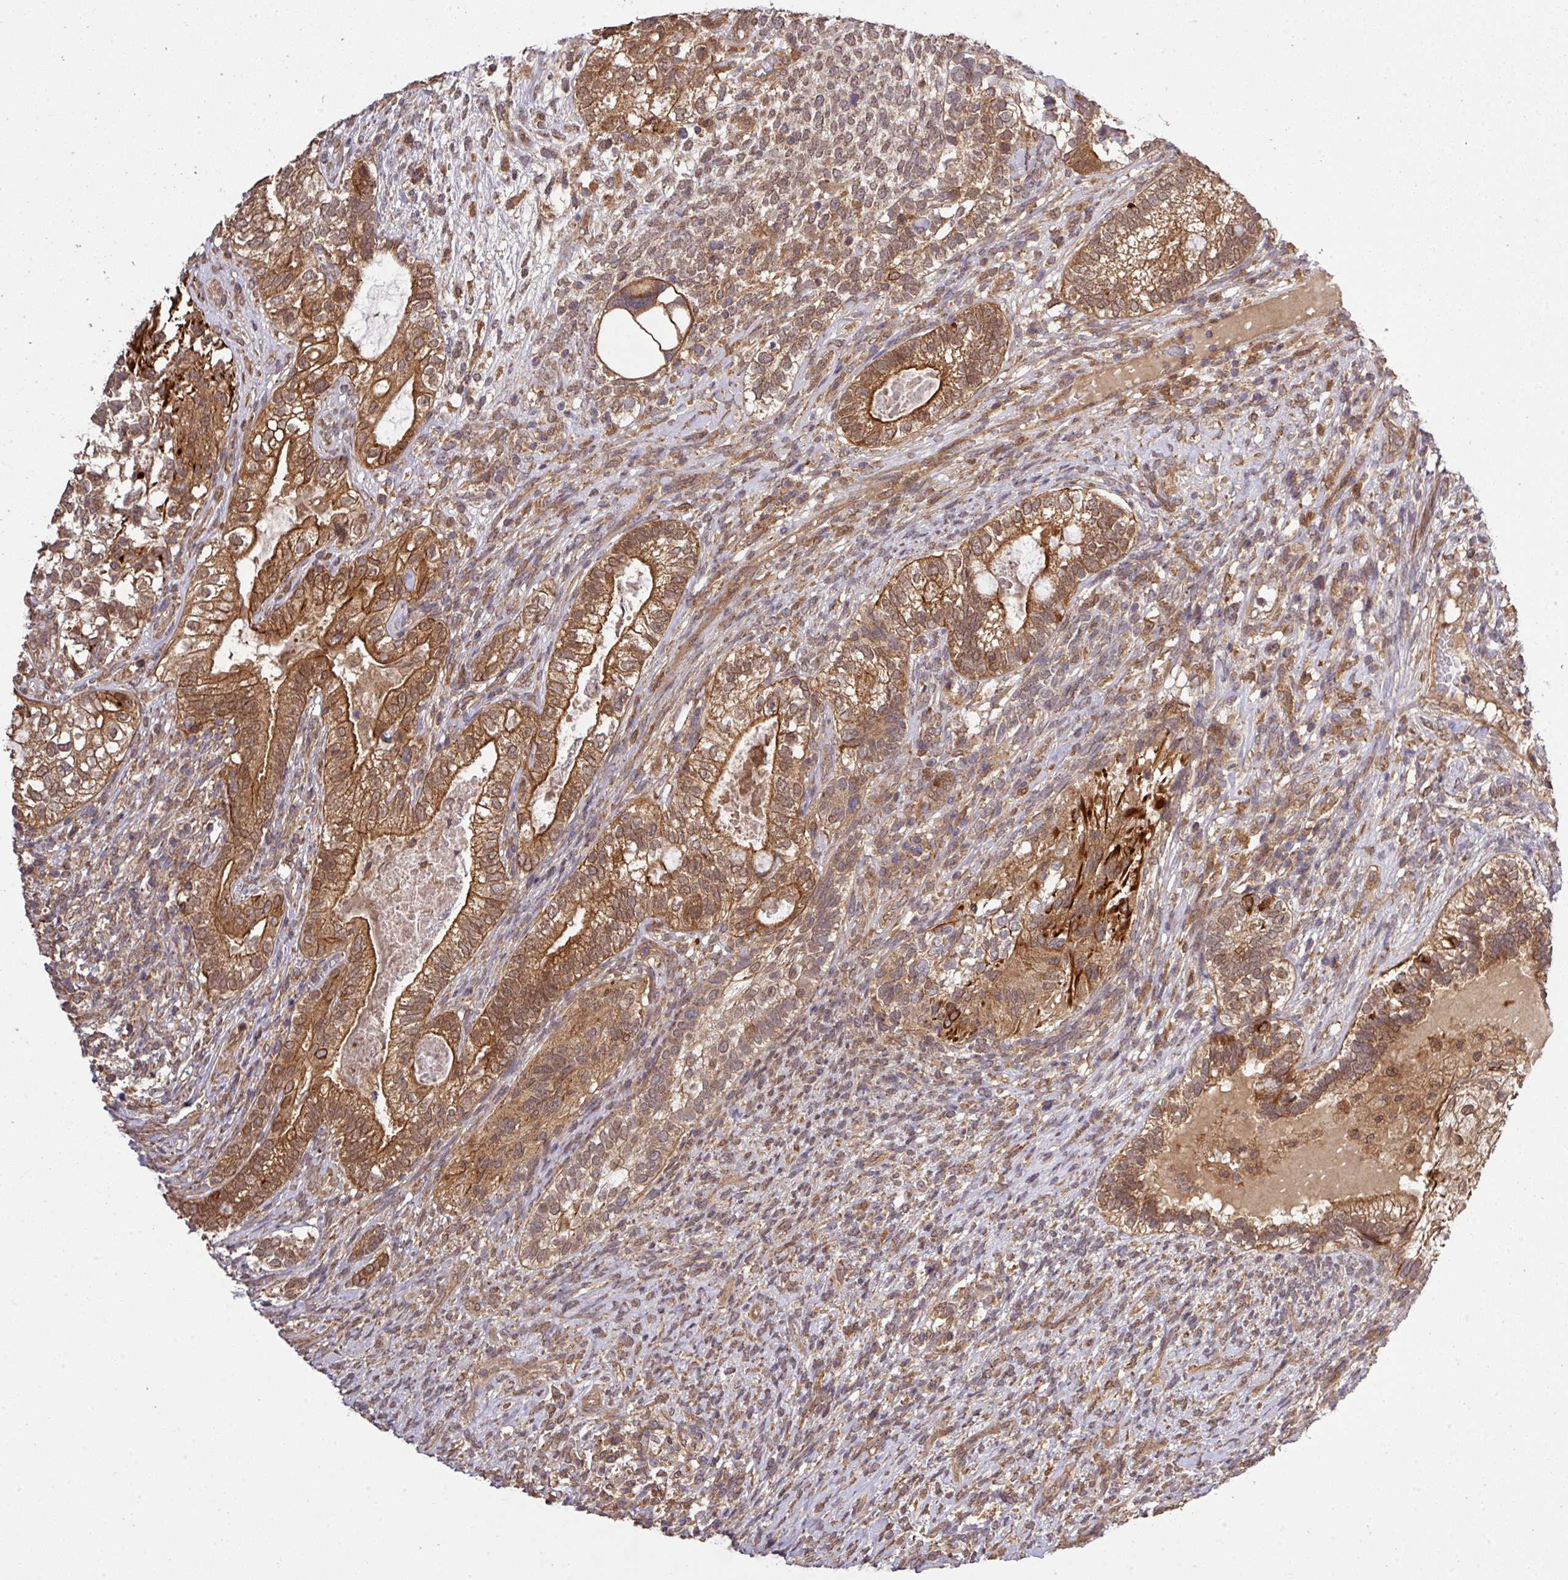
{"staining": {"intensity": "moderate", "quantity": ">75%", "location": "cytoplasmic/membranous"}, "tissue": "testis cancer", "cell_type": "Tumor cells", "image_type": "cancer", "snomed": [{"axis": "morphology", "description": "Seminoma, NOS"}, {"axis": "morphology", "description": "Carcinoma, Embryonal, NOS"}, {"axis": "topography", "description": "Testis"}], "caption": "Human testis embryonal carcinoma stained for a protein (brown) displays moderate cytoplasmic/membranous positive staining in approximately >75% of tumor cells.", "gene": "ARPIN", "patient": {"sex": "male", "age": 41}}